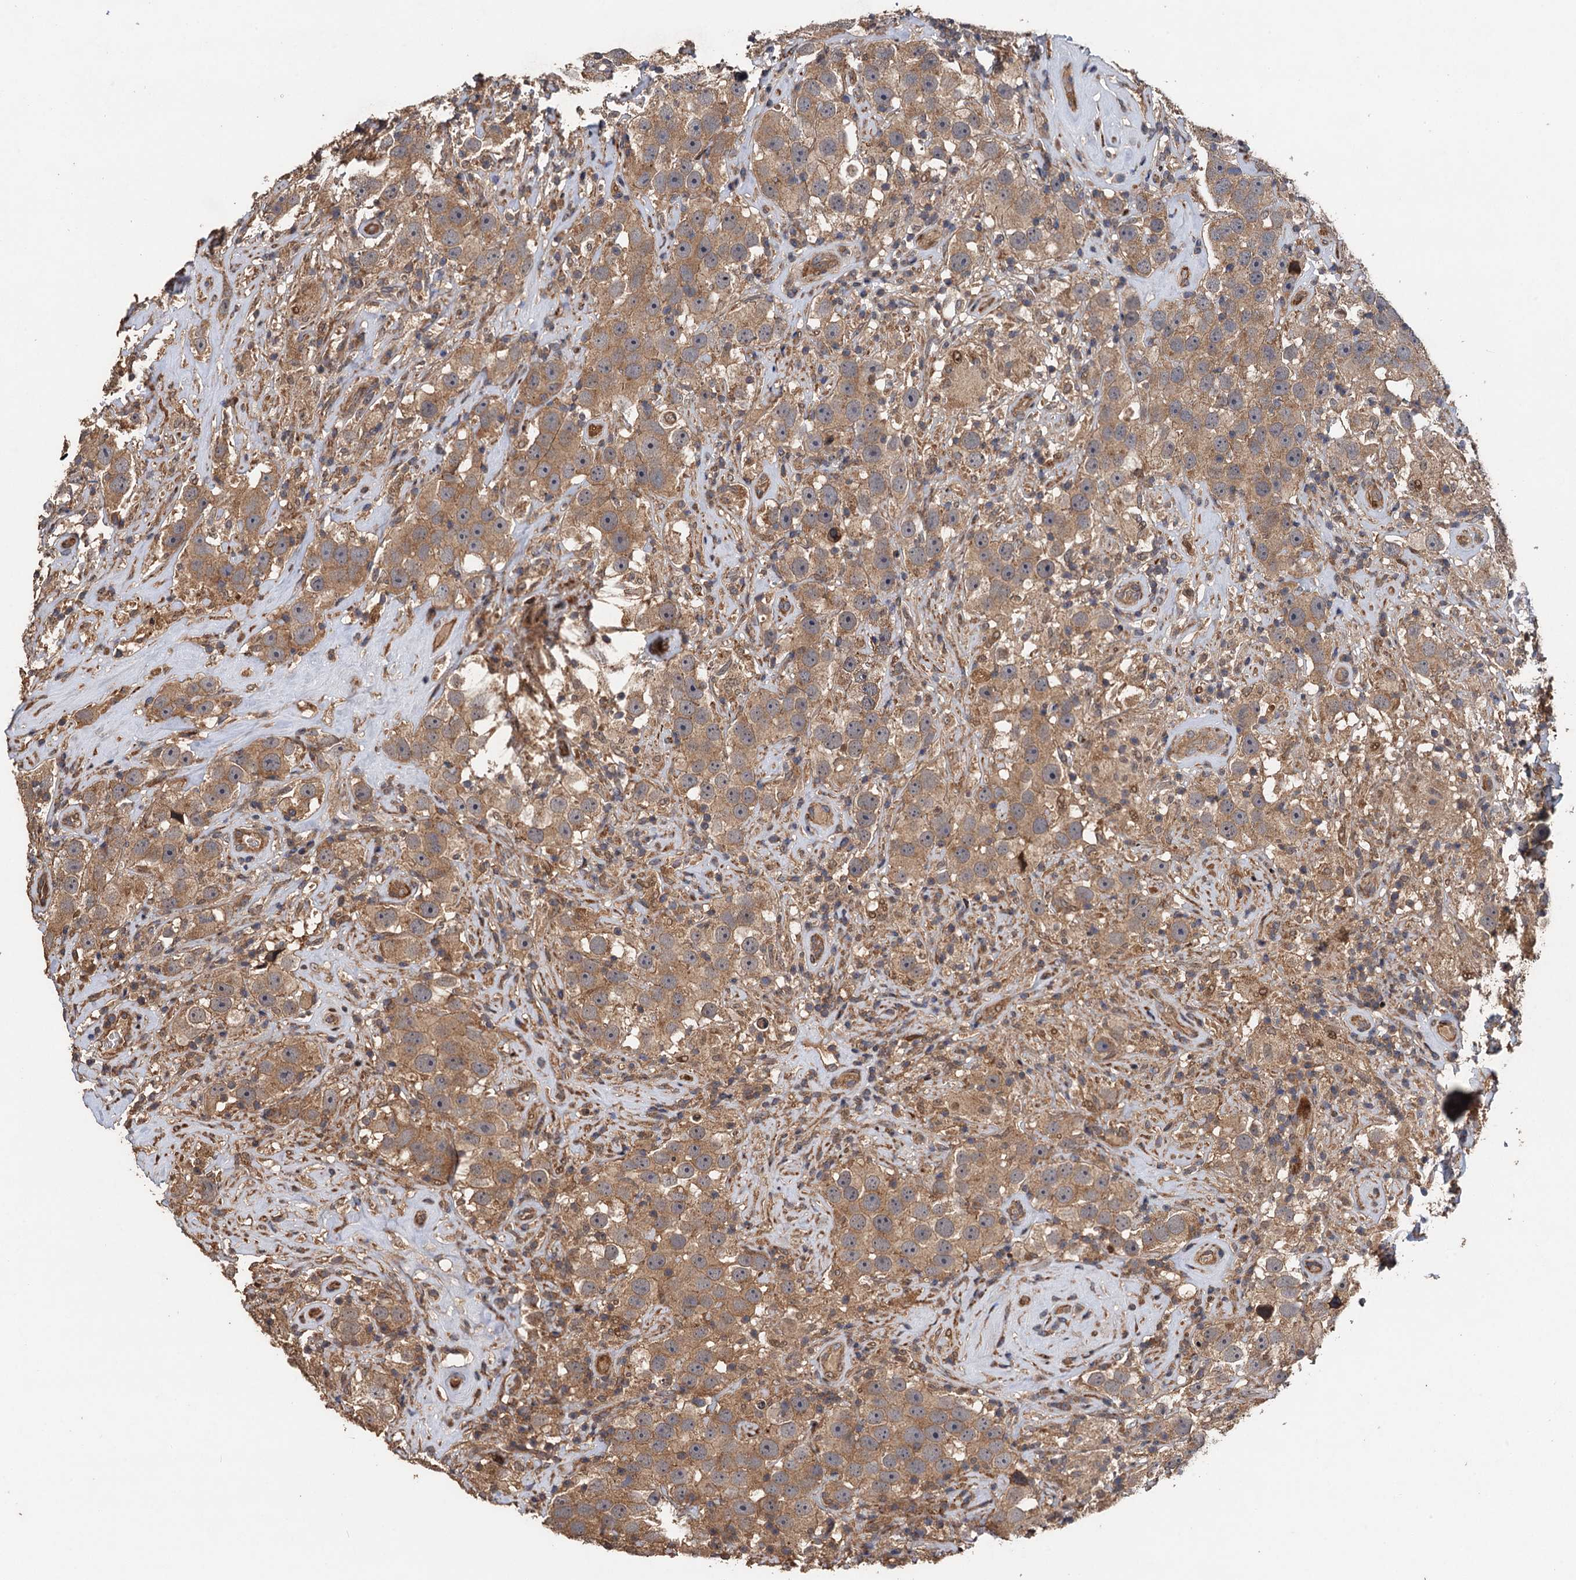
{"staining": {"intensity": "moderate", "quantity": ">75%", "location": "cytoplasmic/membranous"}, "tissue": "testis cancer", "cell_type": "Tumor cells", "image_type": "cancer", "snomed": [{"axis": "morphology", "description": "Seminoma, NOS"}, {"axis": "topography", "description": "Testis"}], "caption": "DAB immunohistochemical staining of human testis cancer shows moderate cytoplasmic/membranous protein expression in about >75% of tumor cells.", "gene": "TMEM39B", "patient": {"sex": "male", "age": 49}}